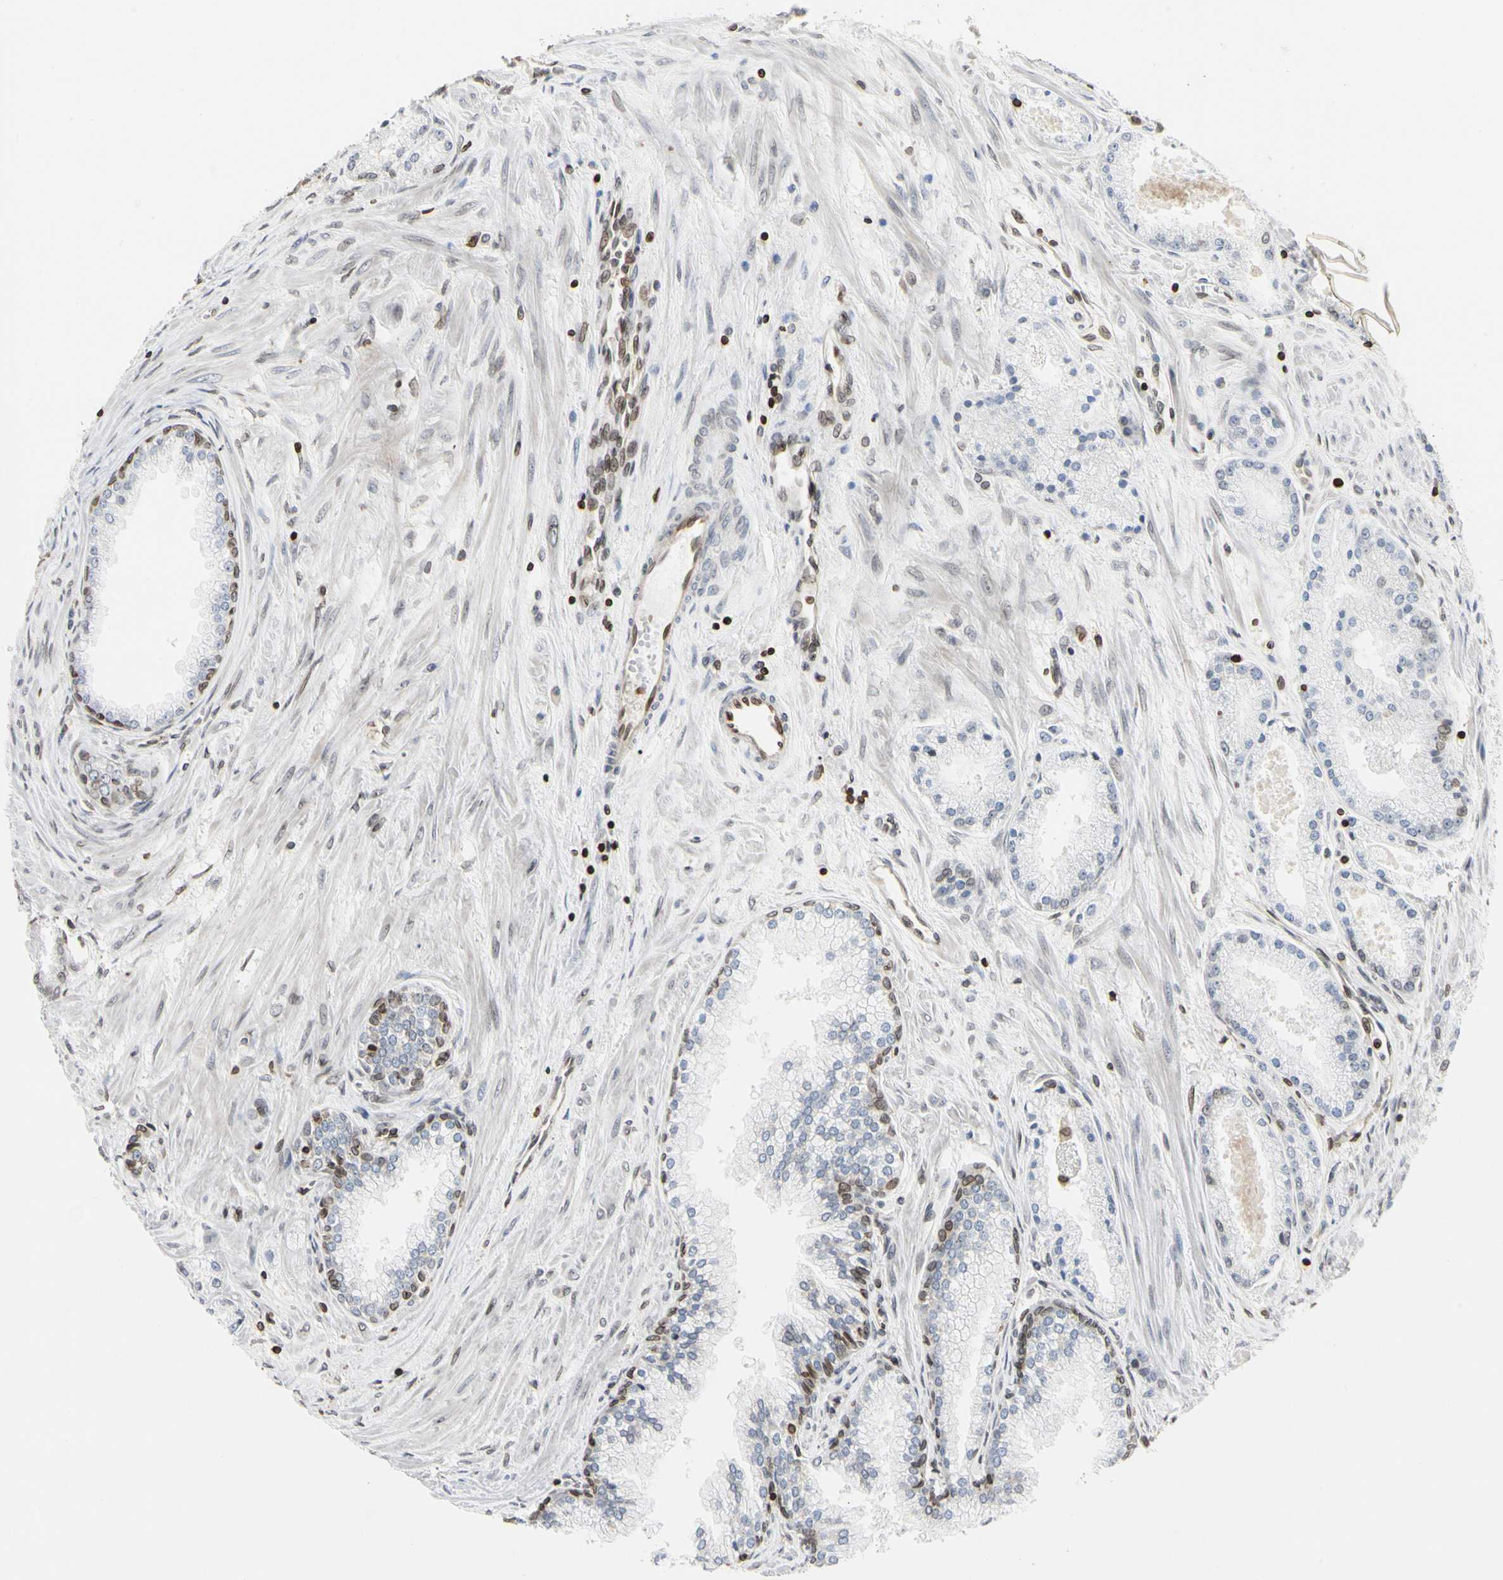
{"staining": {"intensity": "negative", "quantity": "none", "location": "none"}, "tissue": "prostate cancer", "cell_type": "Tumor cells", "image_type": "cancer", "snomed": [{"axis": "morphology", "description": "Adenocarcinoma, High grade"}, {"axis": "topography", "description": "Prostate"}], "caption": "Prostate cancer (high-grade adenocarcinoma) stained for a protein using immunohistochemistry (IHC) displays no positivity tumor cells.", "gene": "TMPO", "patient": {"sex": "male", "age": 61}}